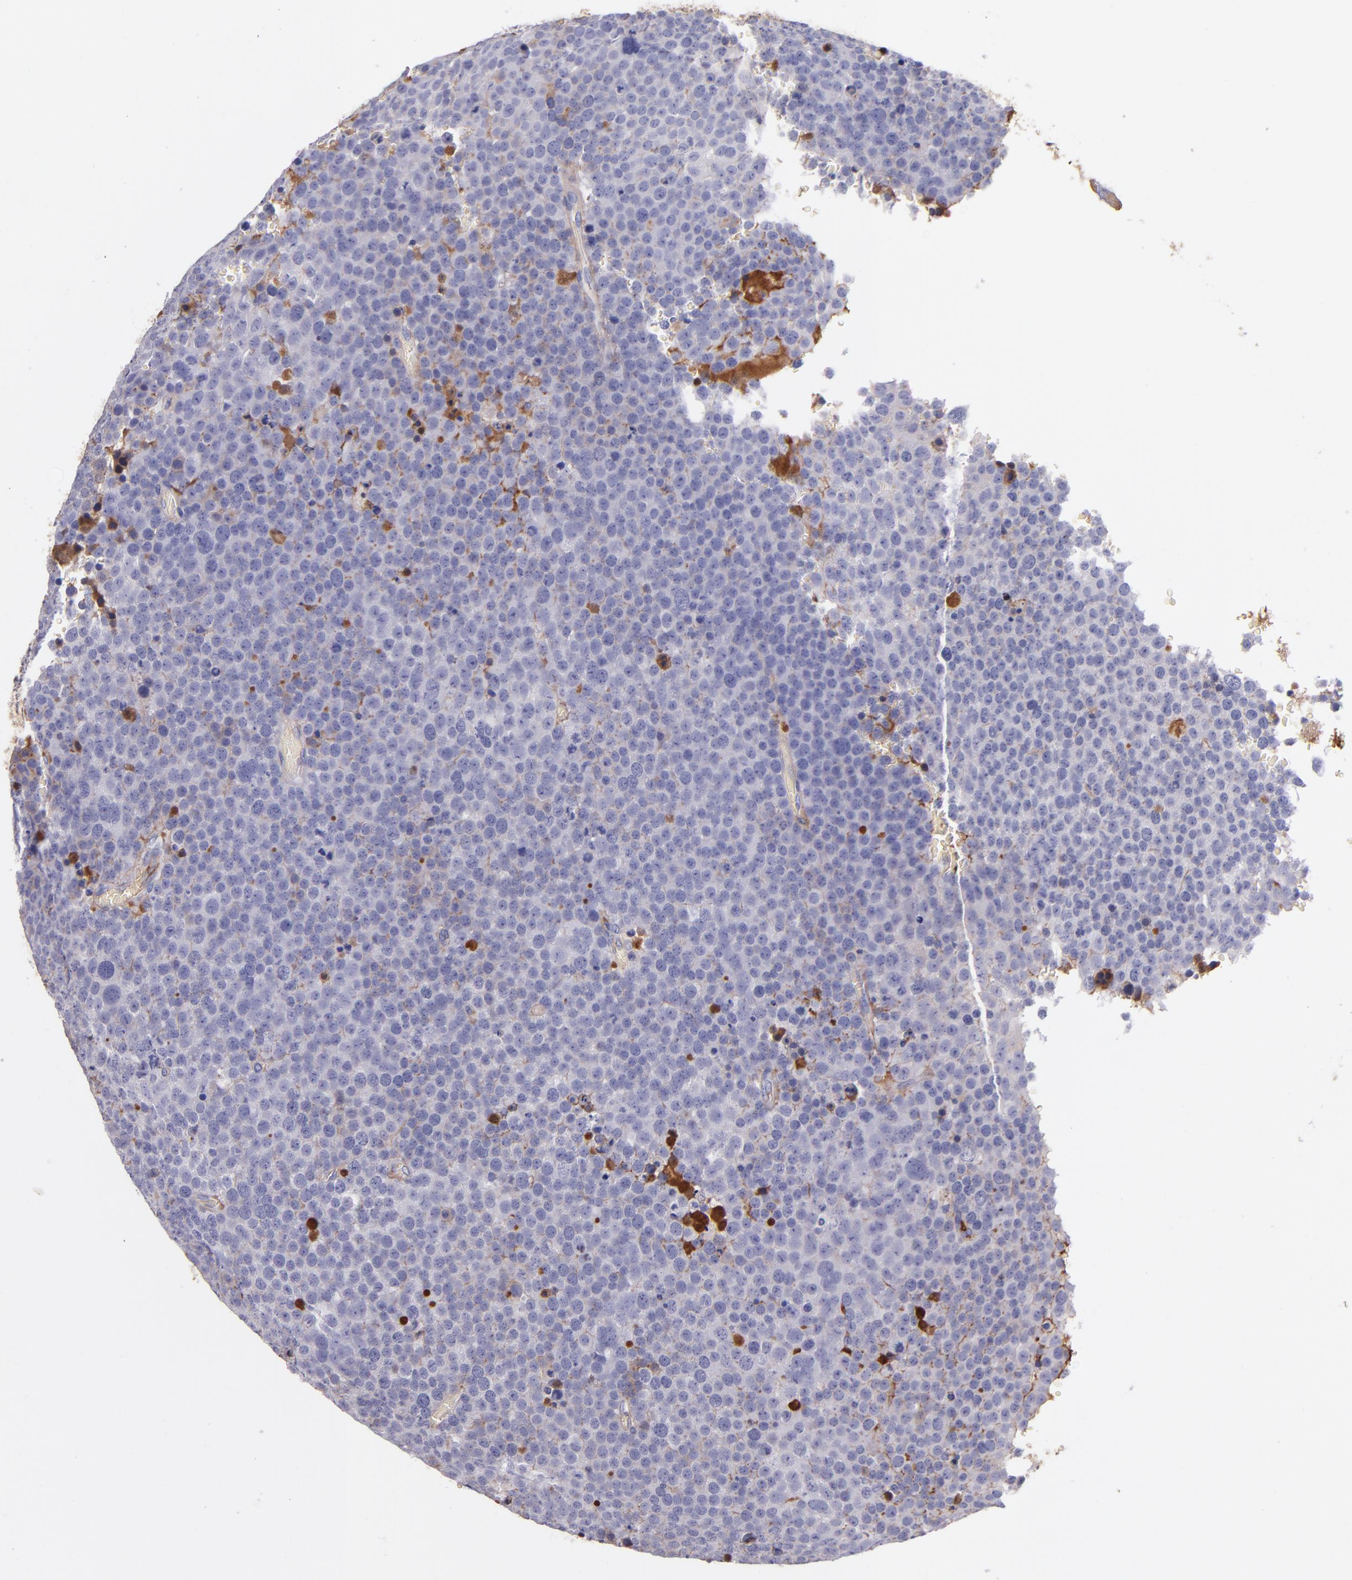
{"staining": {"intensity": "moderate", "quantity": "<25%", "location": "cytoplasmic/membranous"}, "tissue": "testis cancer", "cell_type": "Tumor cells", "image_type": "cancer", "snomed": [{"axis": "morphology", "description": "Seminoma, NOS"}, {"axis": "topography", "description": "Testis"}], "caption": "This photomicrograph displays immunohistochemistry staining of human testis cancer (seminoma), with low moderate cytoplasmic/membranous positivity in about <25% of tumor cells.", "gene": "KNG1", "patient": {"sex": "male", "age": 71}}